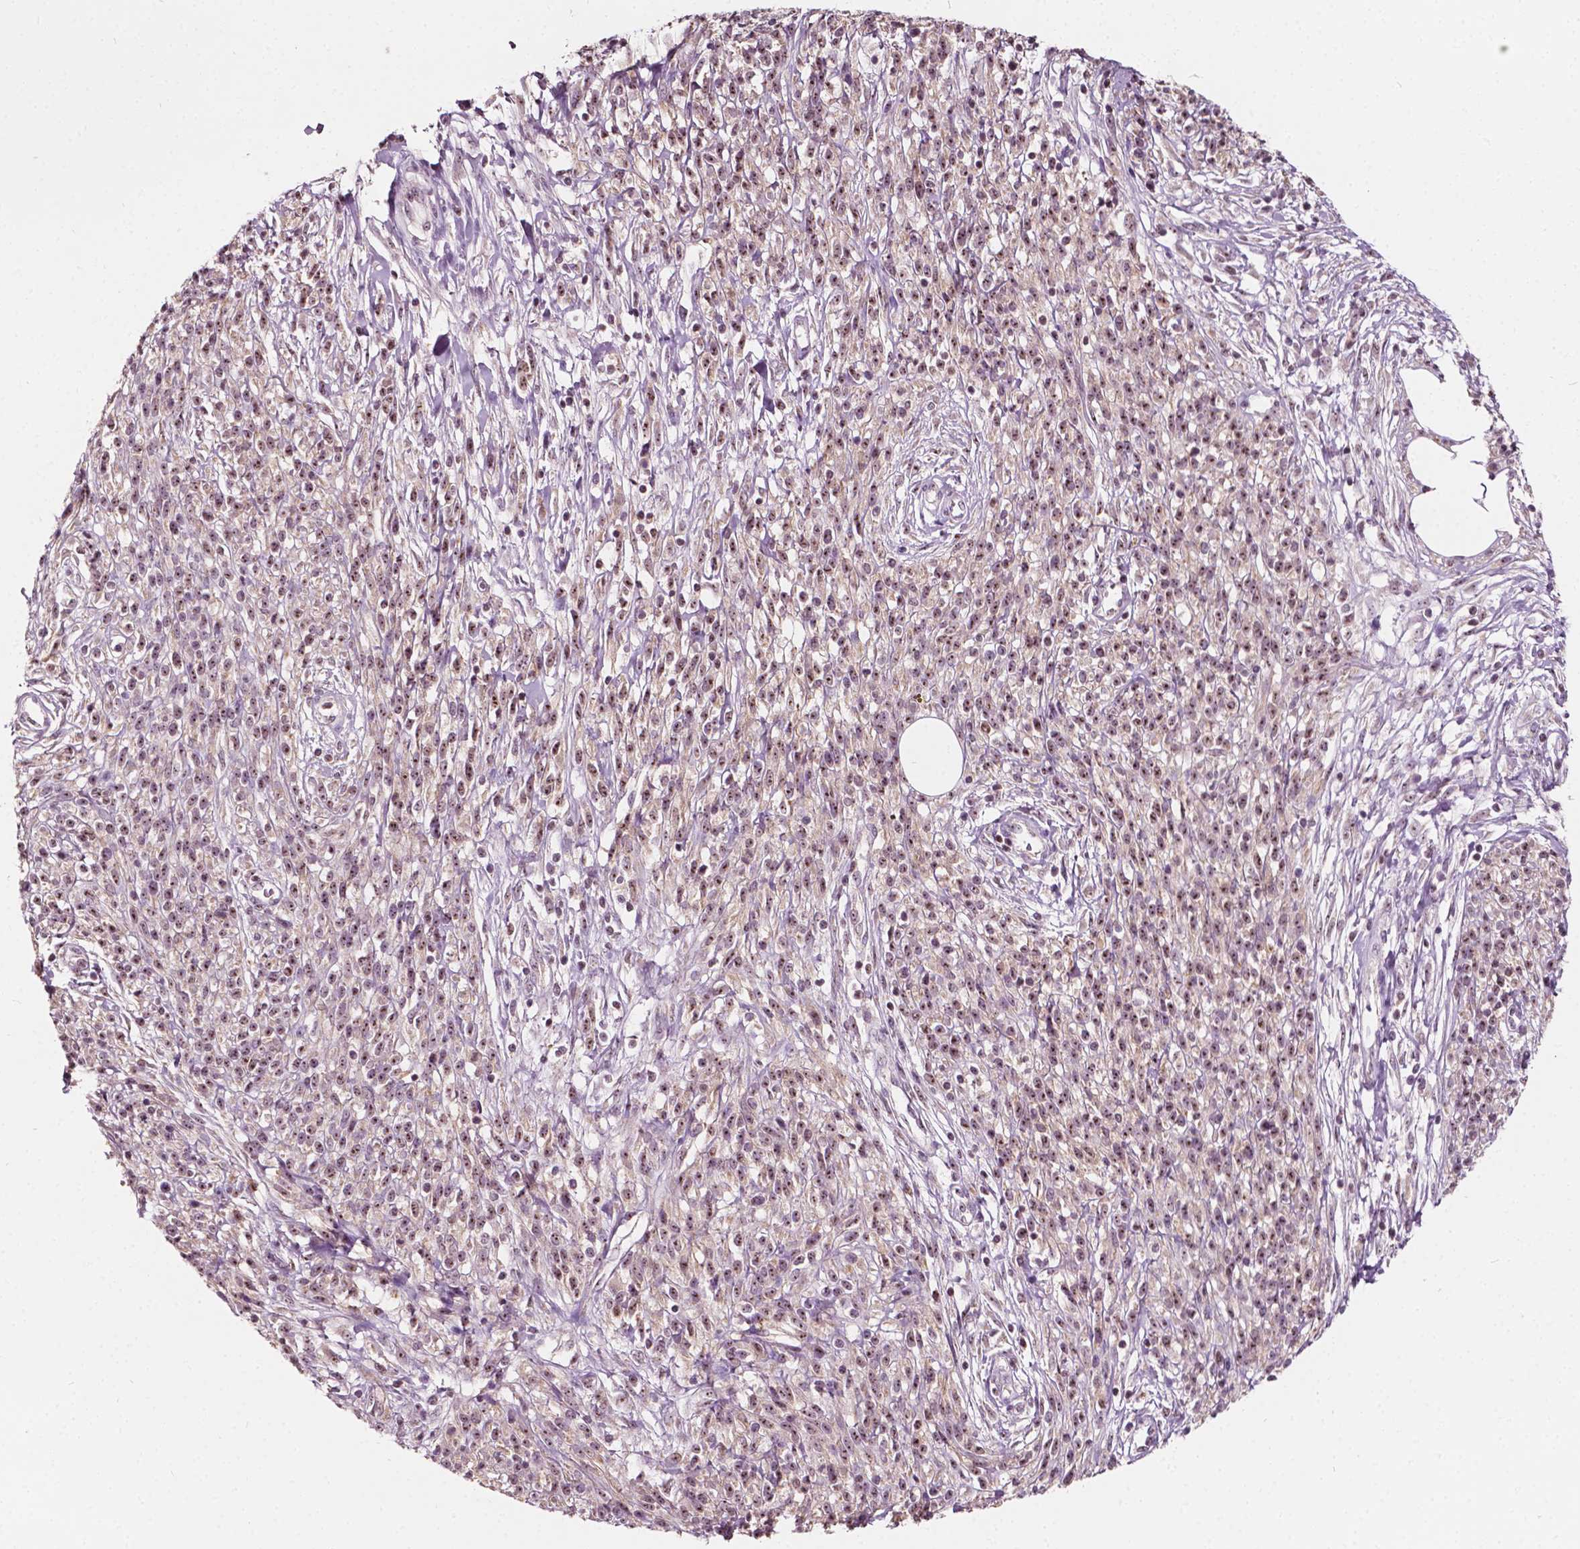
{"staining": {"intensity": "moderate", "quantity": ">75%", "location": "cytoplasmic/membranous,nuclear"}, "tissue": "melanoma", "cell_type": "Tumor cells", "image_type": "cancer", "snomed": [{"axis": "morphology", "description": "Malignant melanoma, NOS"}, {"axis": "topography", "description": "Skin"}, {"axis": "topography", "description": "Skin of trunk"}], "caption": "A high-resolution photomicrograph shows immunohistochemistry staining of malignant melanoma, which displays moderate cytoplasmic/membranous and nuclear staining in about >75% of tumor cells. (DAB IHC, brown staining for protein, blue staining for nuclei).", "gene": "ODF3L2", "patient": {"sex": "male", "age": 74}}